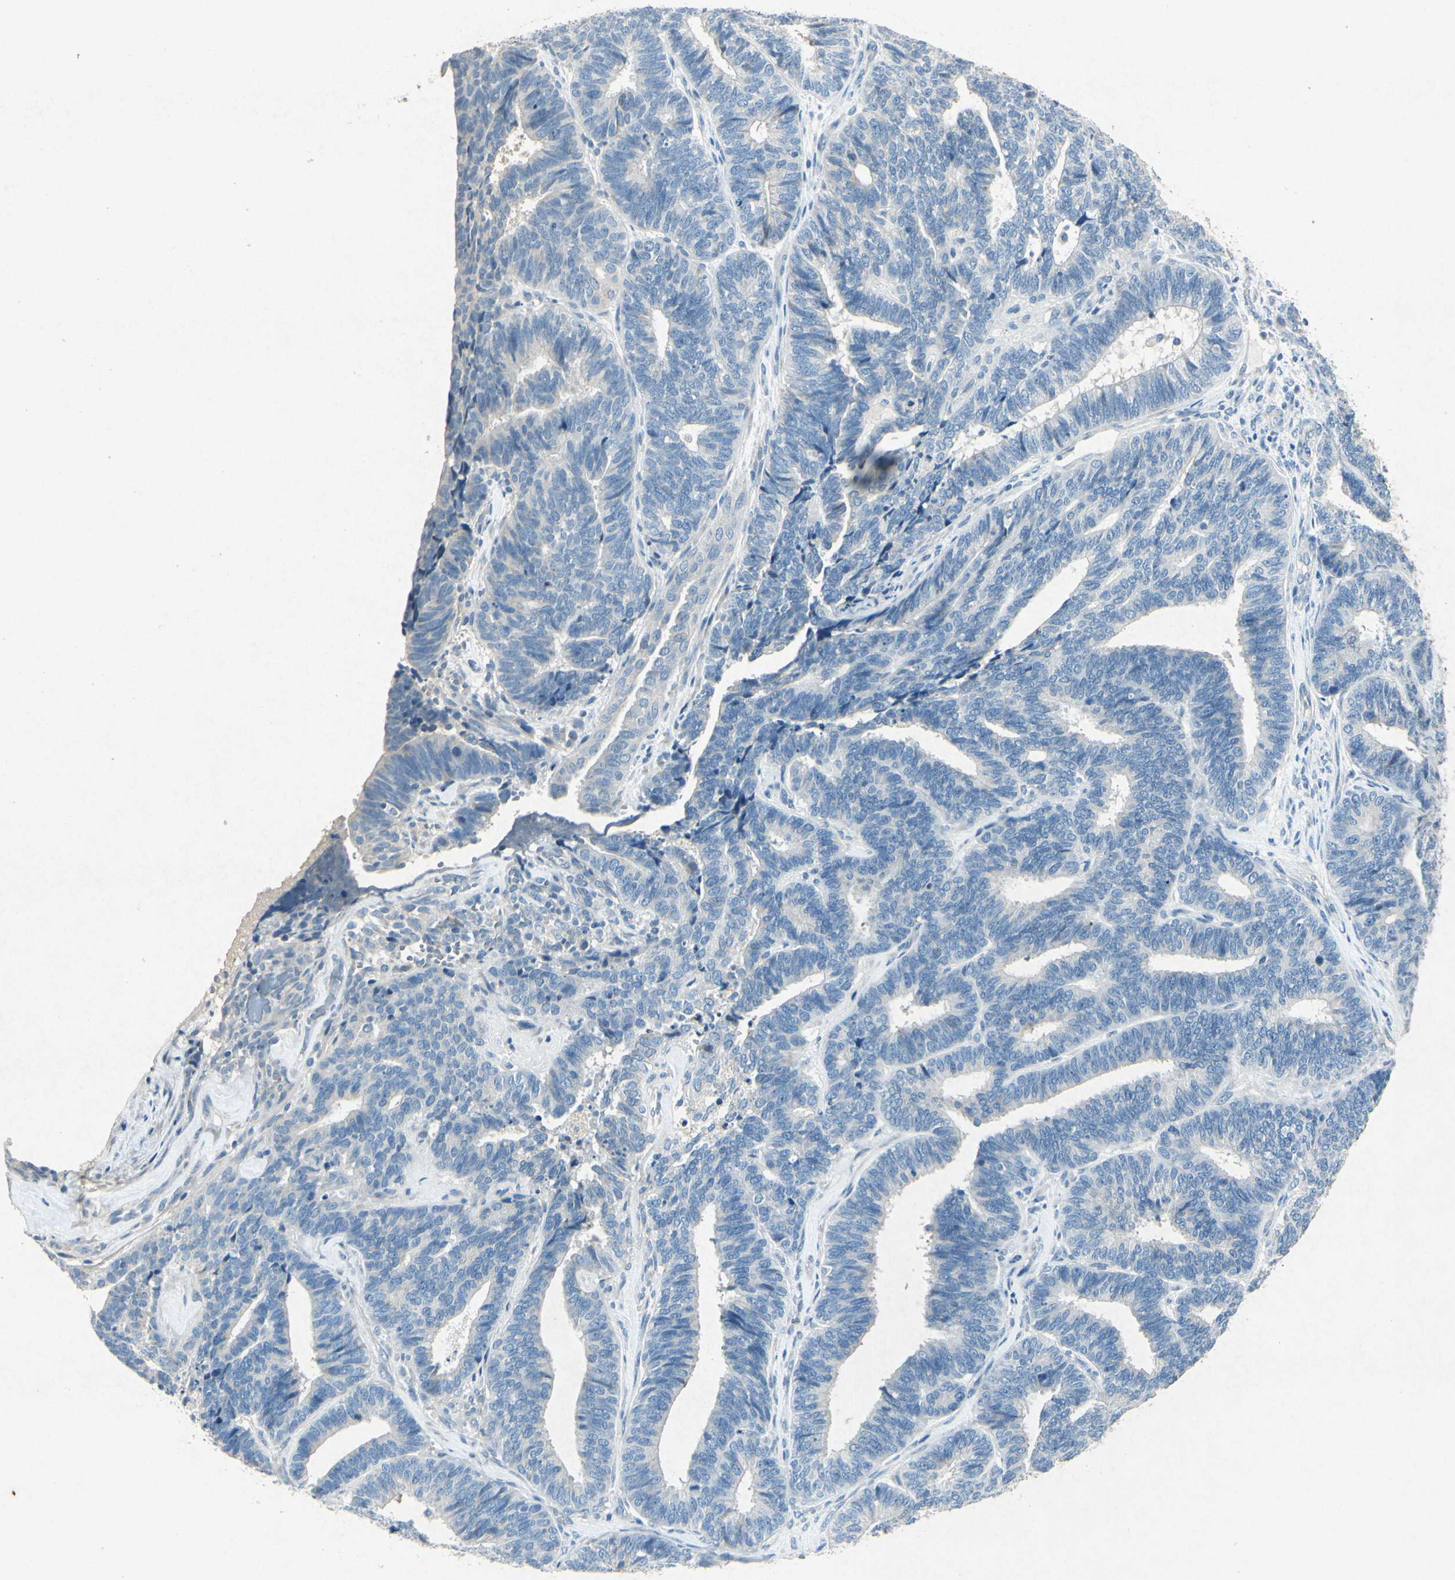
{"staining": {"intensity": "negative", "quantity": "none", "location": "none"}, "tissue": "endometrial cancer", "cell_type": "Tumor cells", "image_type": "cancer", "snomed": [{"axis": "morphology", "description": "Adenocarcinoma, NOS"}, {"axis": "topography", "description": "Endometrium"}], "caption": "Tumor cells are negative for protein expression in human endometrial adenocarcinoma.", "gene": "SNAP91", "patient": {"sex": "female", "age": 70}}